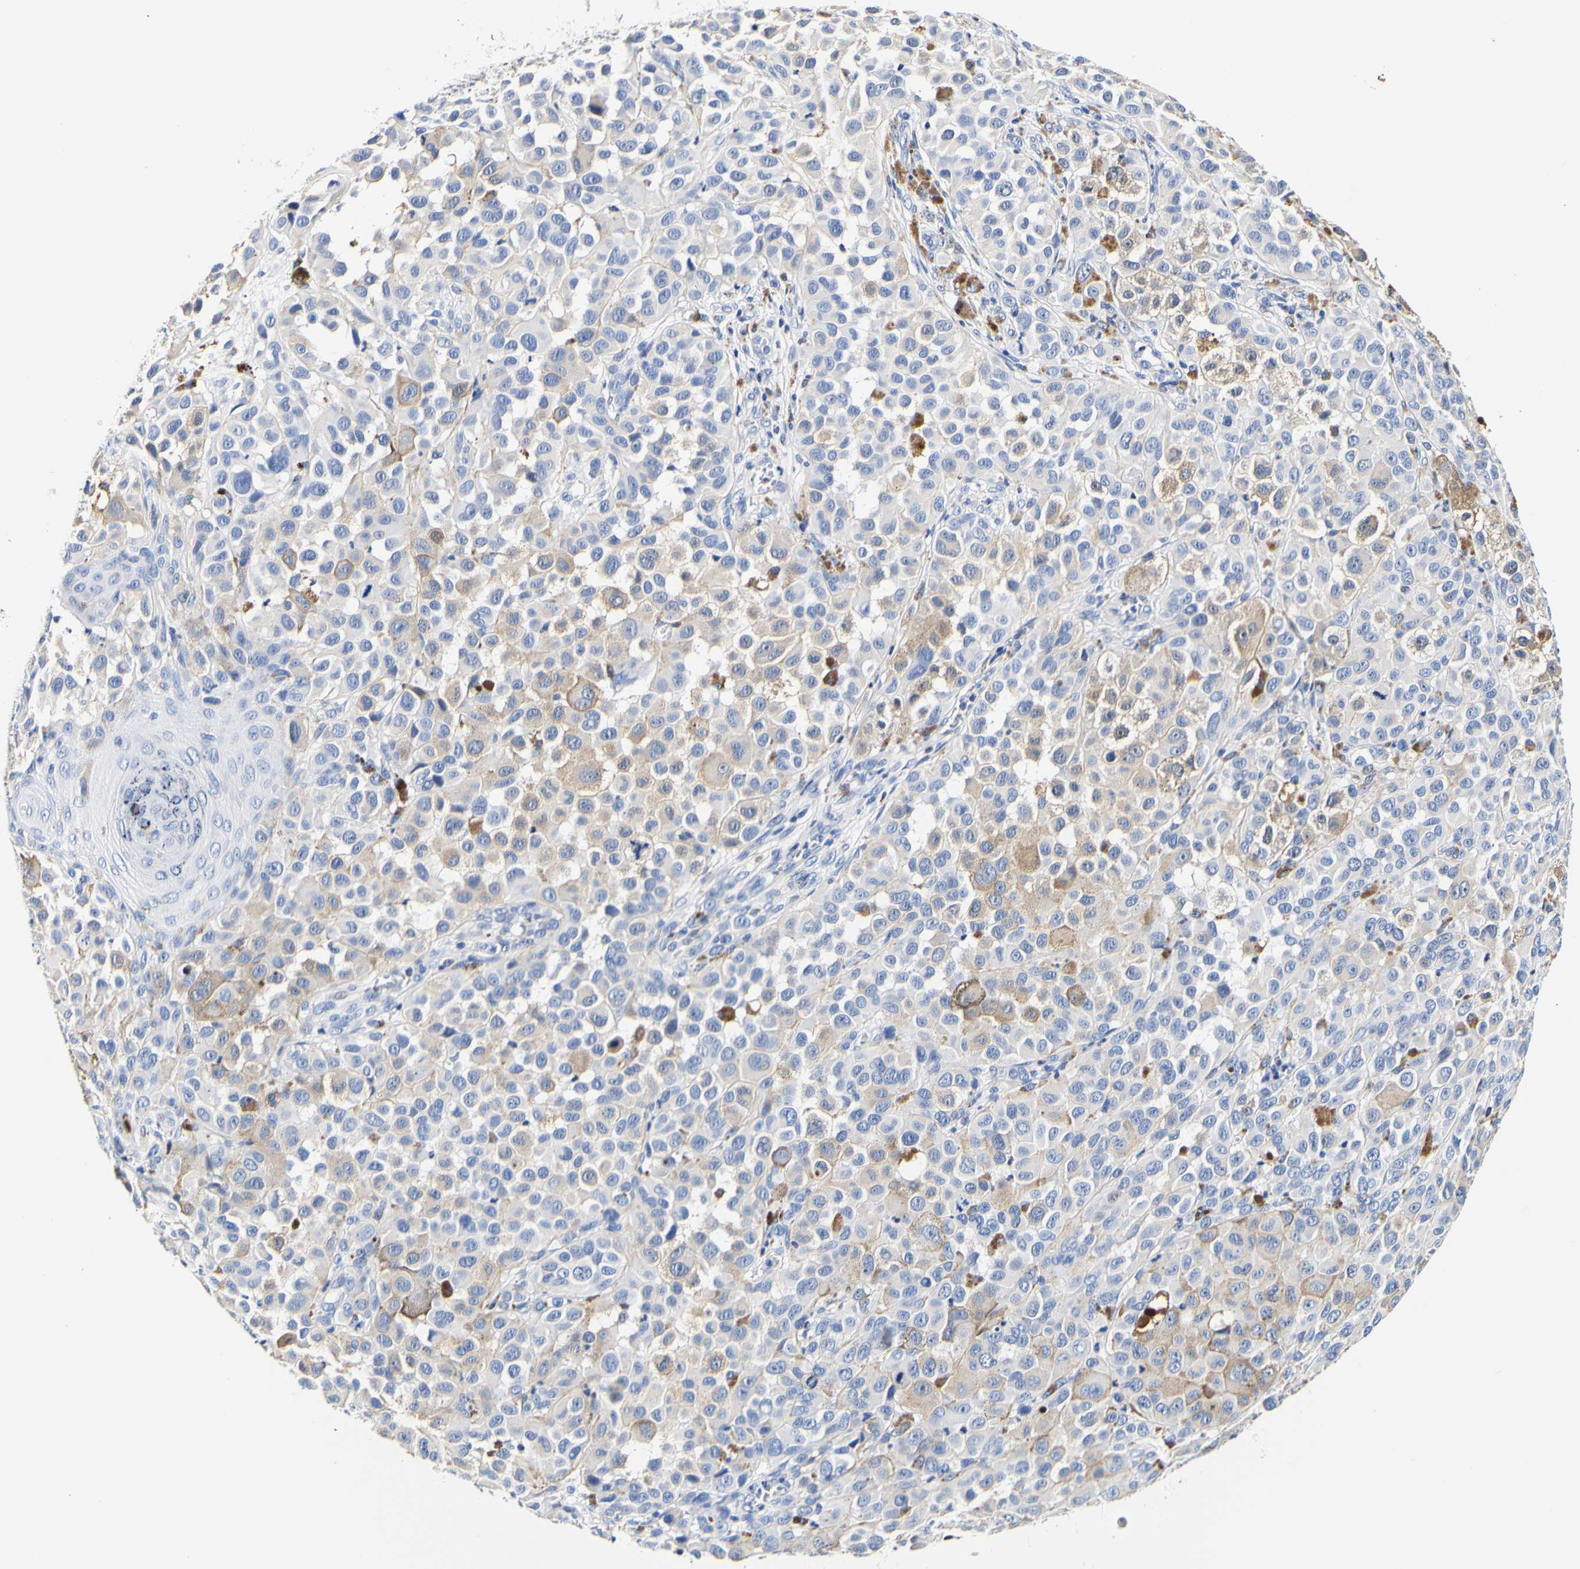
{"staining": {"intensity": "weak", "quantity": "<25%", "location": "cytoplasmic/membranous"}, "tissue": "melanoma", "cell_type": "Tumor cells", "image_type": "cancer", "snomed": [{"axis": "morphology", "description": "Malignant melanoma, NOS"}, {"axis": "topography", "description": "Skin"}], "caption": "Malignant melanoma was stained to show a protein in brown. There is no significant expression in tumor cells.", "gene": "CAMK4", "patient": {"sex": "male", "age": 96}}